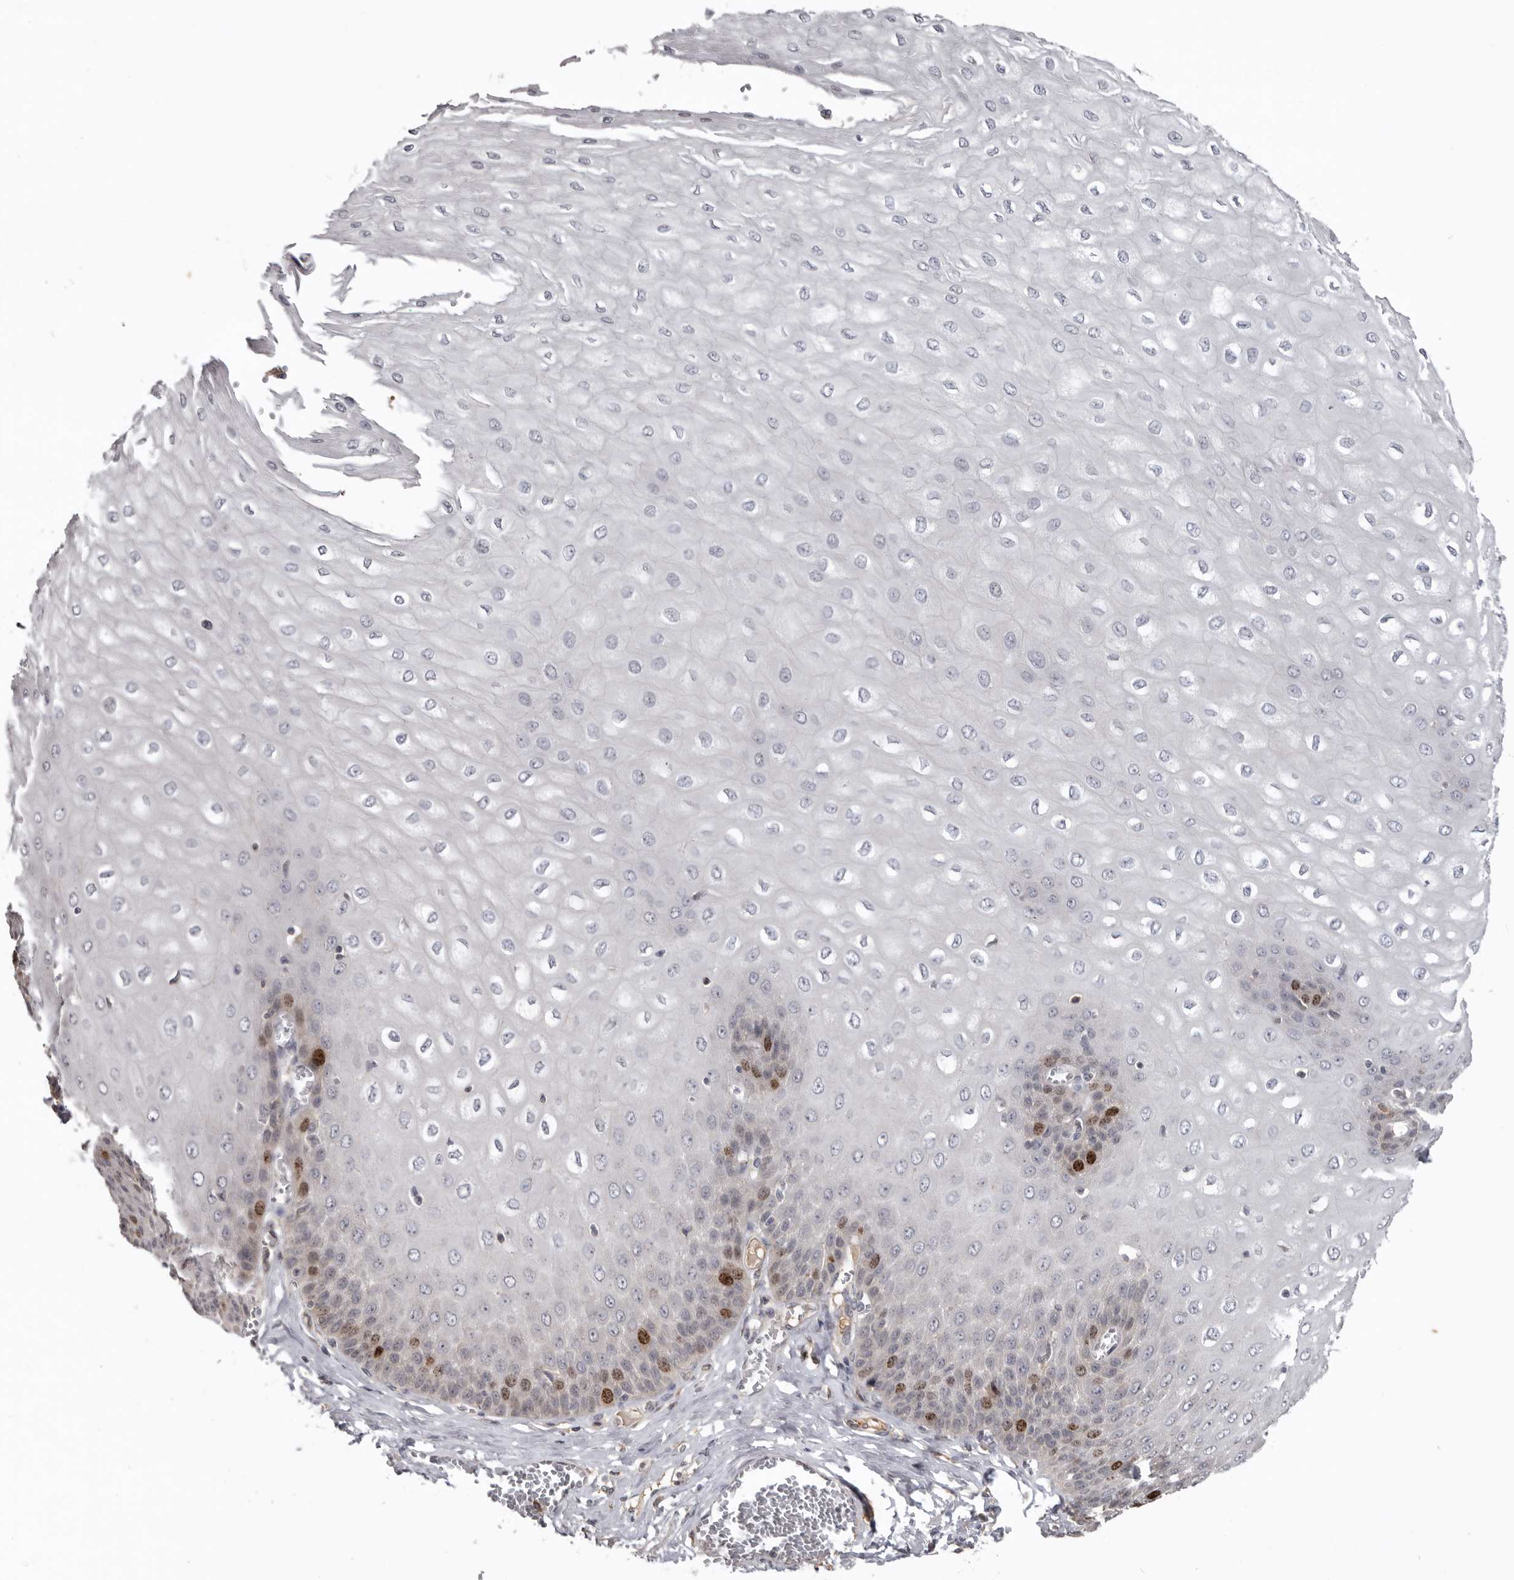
{"staining": {"intensity": "strong", "quantity": "<25%", "location": "nuclear"}, "tissue": "esophagus", "cell_type": "Squamous epithelial cells", "image_type": "normal", "snomed": [{"axis": "morphology", "description": "Normal tissue, NOS"}, {"axis": "topography", "description": "Esophagus"}], "caption": "Brown immunohistochemical staining in normal human esophagus demonstrates strong nuclear positivity in about <25% of squamous epithelial cells.", "gene": "CDCA8", "patient": {"sex": "male", "age": 60}}